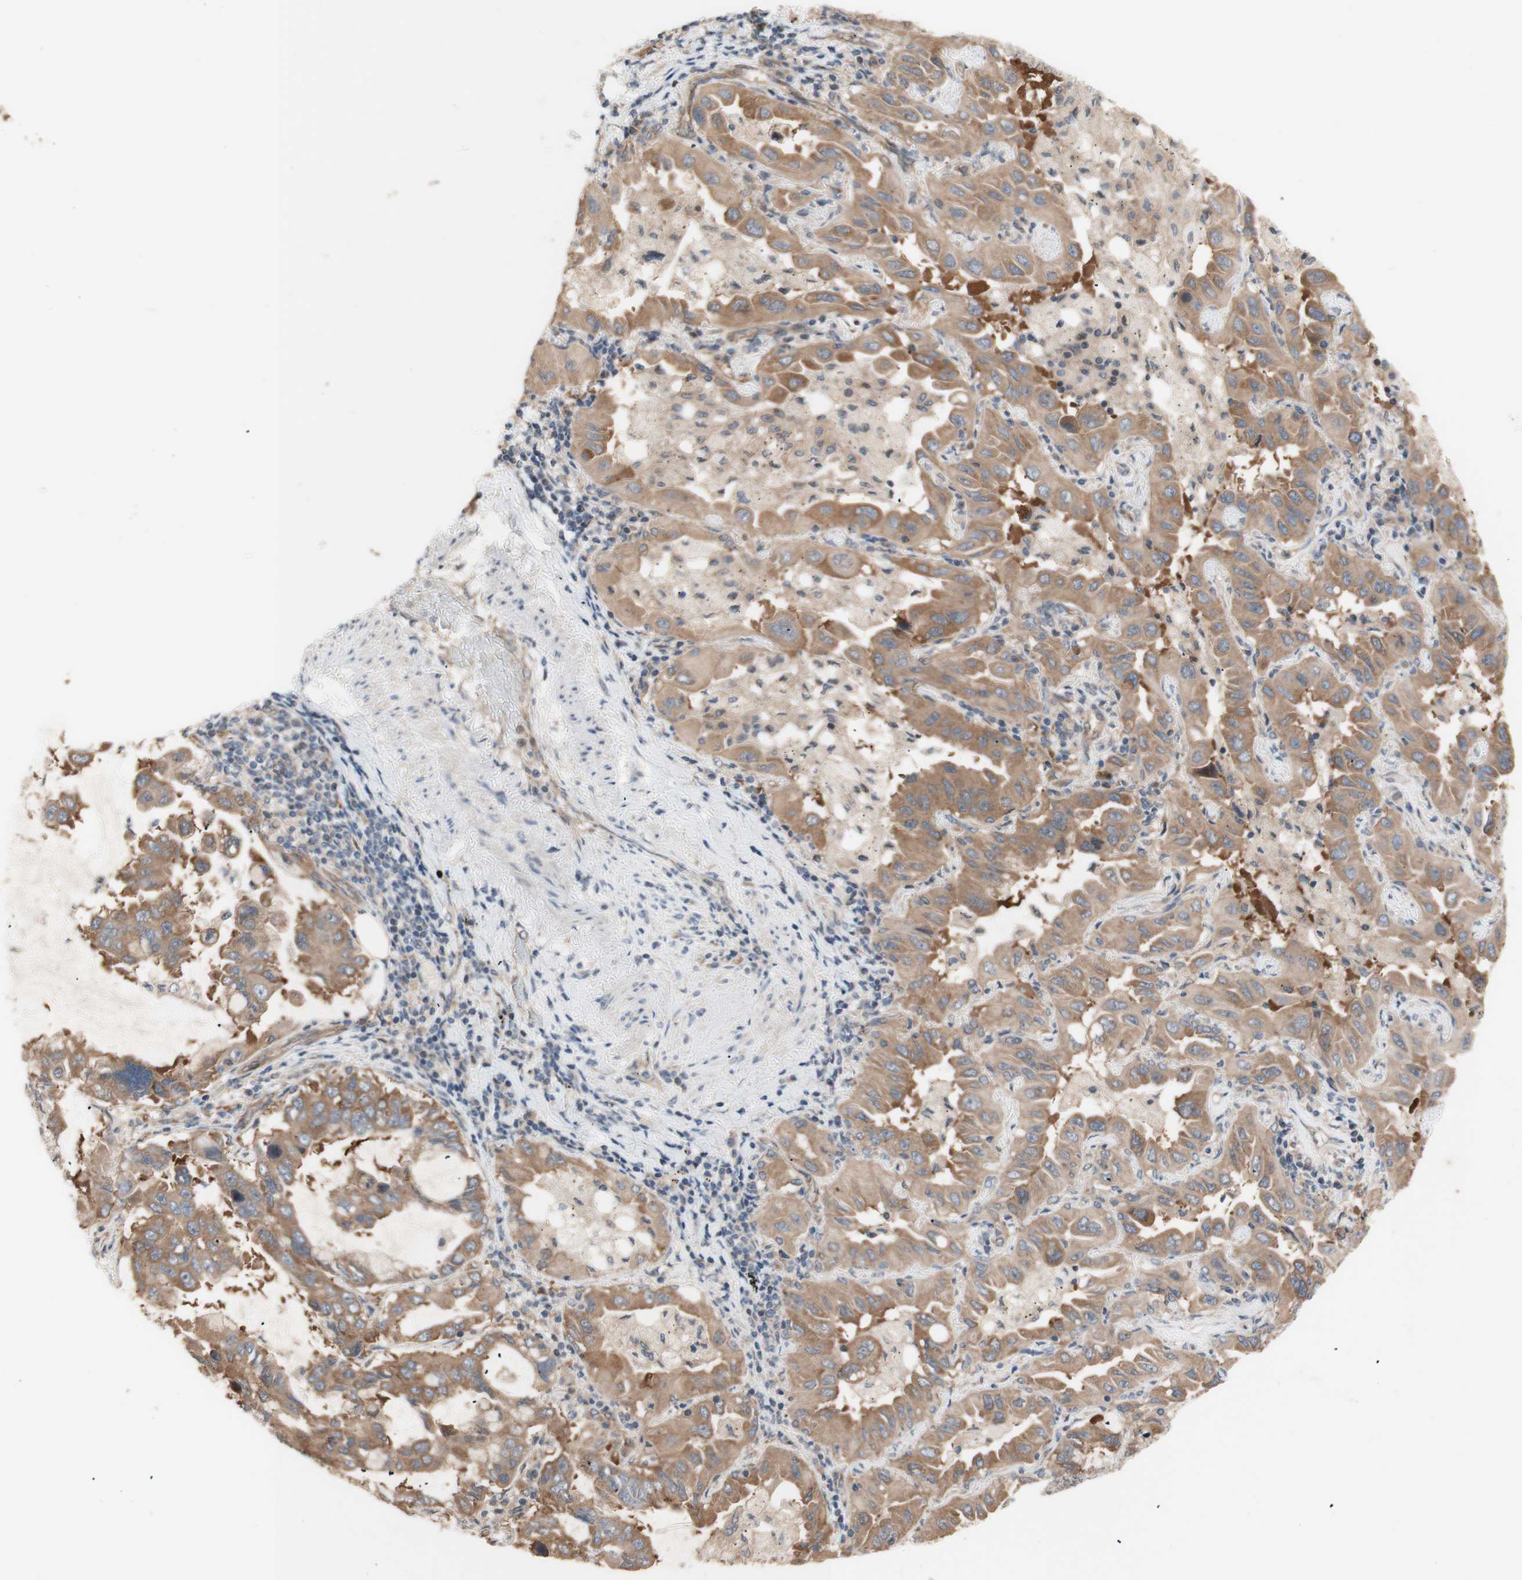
{"staining": {"intensity": "moderate", "quantity": ">75%", "location": "cytoplasmic/membranous"}, "tissue": "lung cancer", "cell_type": "Tumor cells", "image_type": "cancer", "snomed": [{"axis": "morphology", "description": "Adenocarcinoma, NOS"}, {"axis": "topography", "description": "Lung"}], "caption": "Adenocarcinoma (lung) tissue reveals moderate cytoplasmic/membranous expression in approximately >75% of tumor cells Using DAB (3,3'-diaminobenzidine) (brown) and hematoxylin (blue) stains, captured at high magnification using brightfield microscopy.", "gene": "DYNLRB1", "patient": {"sex": "male", "age": 64}}